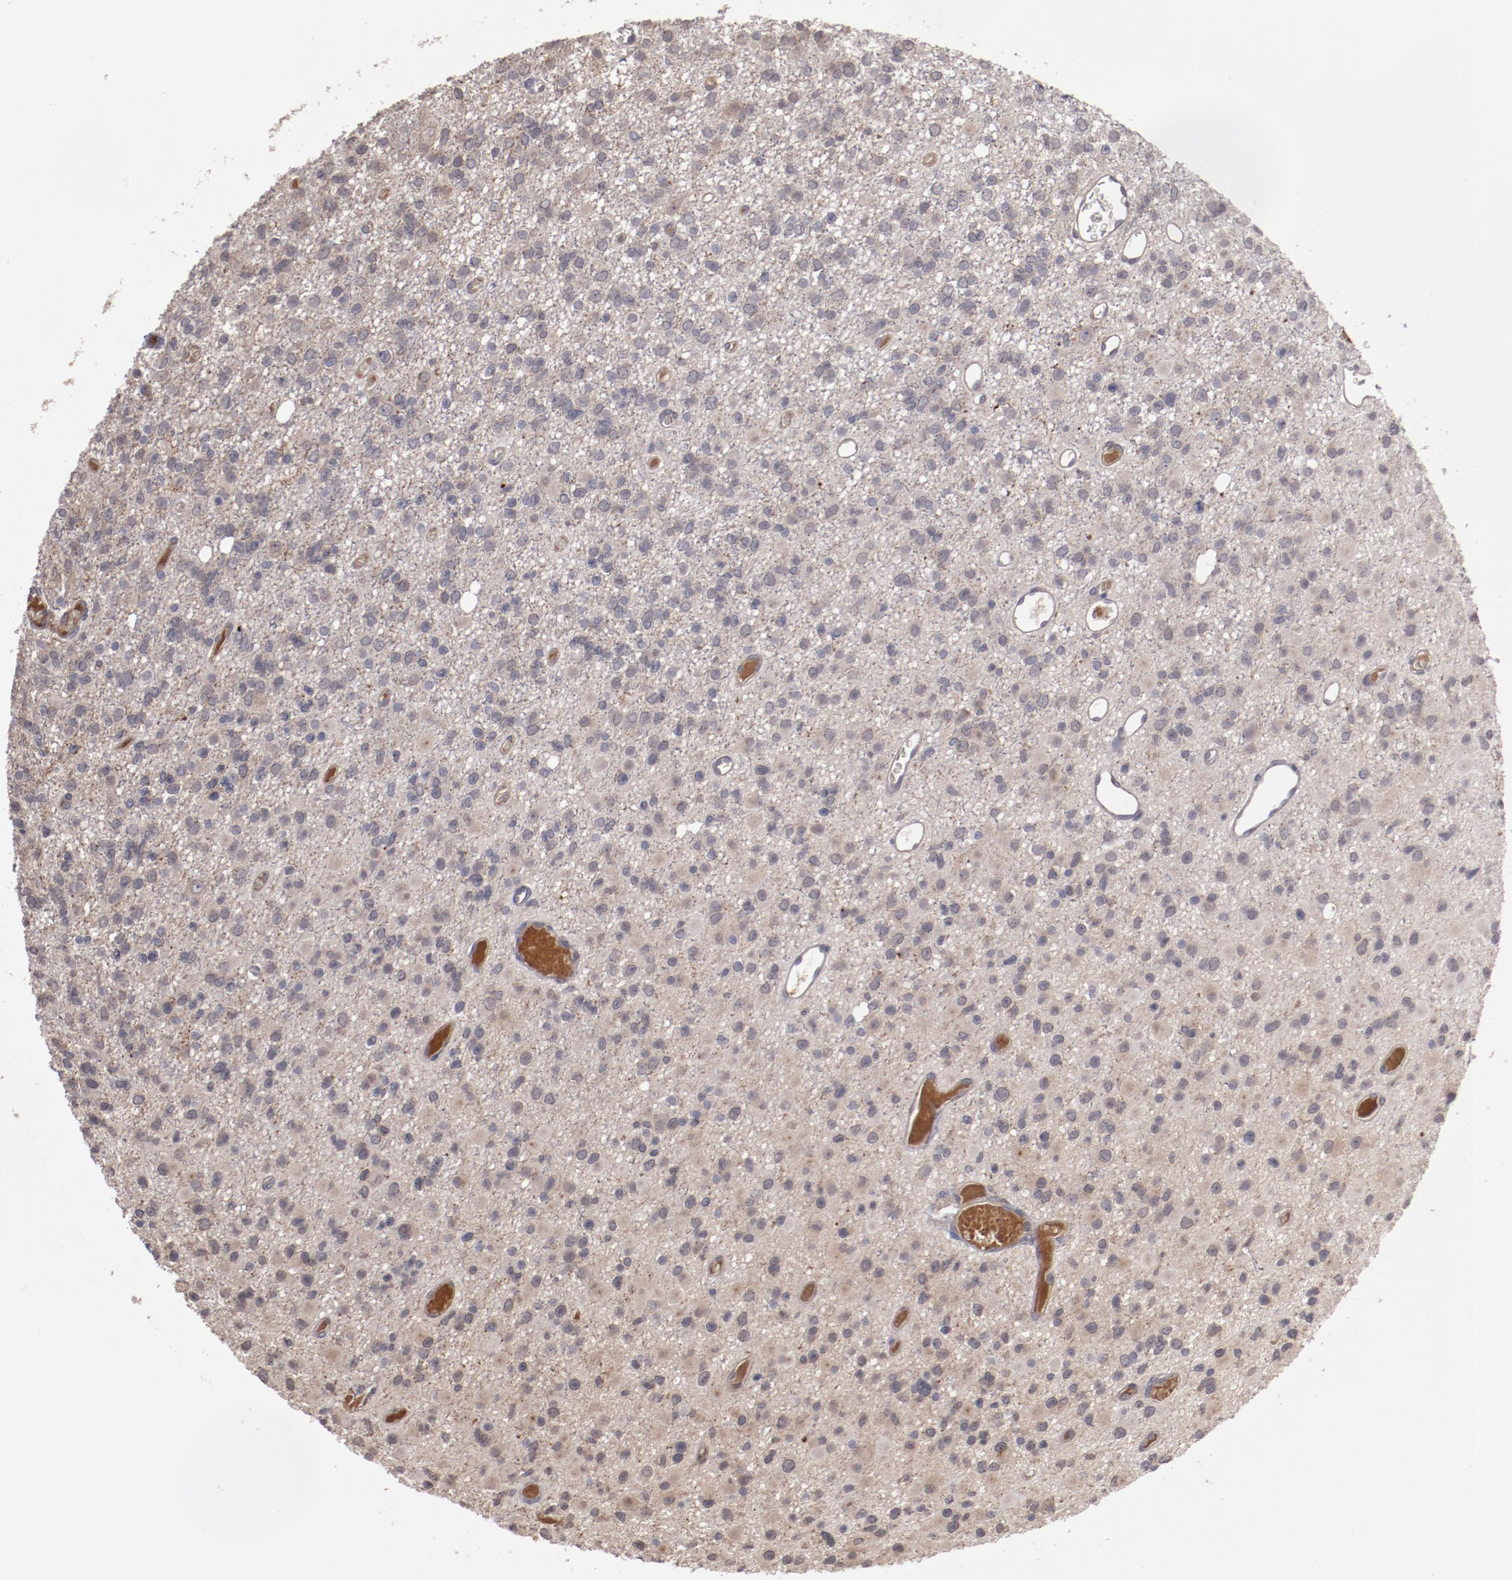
{"staining": {"intensity": "weak", "quantity": "25%-75%", "location": "cytoplasmic/membranous"}, "tissue": "glioma", "cell_type": "Tumor cells", "image_type": "cancer", "snomed": [{"axis": "morphology", "description": "Glioma, malignant, Low grade"}, {"axis": "topography", "description": "Brain"}], "caption": "A brown stain labels weak cytoplasmic/membranous positivity of a protein in low-grade glioma (malignant) tumor cells. (DAB (3,3'-diaminobenzidine) IHC, brown staining for protein, blue staining for nuclei).", "gene": "SERPINA7", "patient": {"sex": "male", "age": 42}}